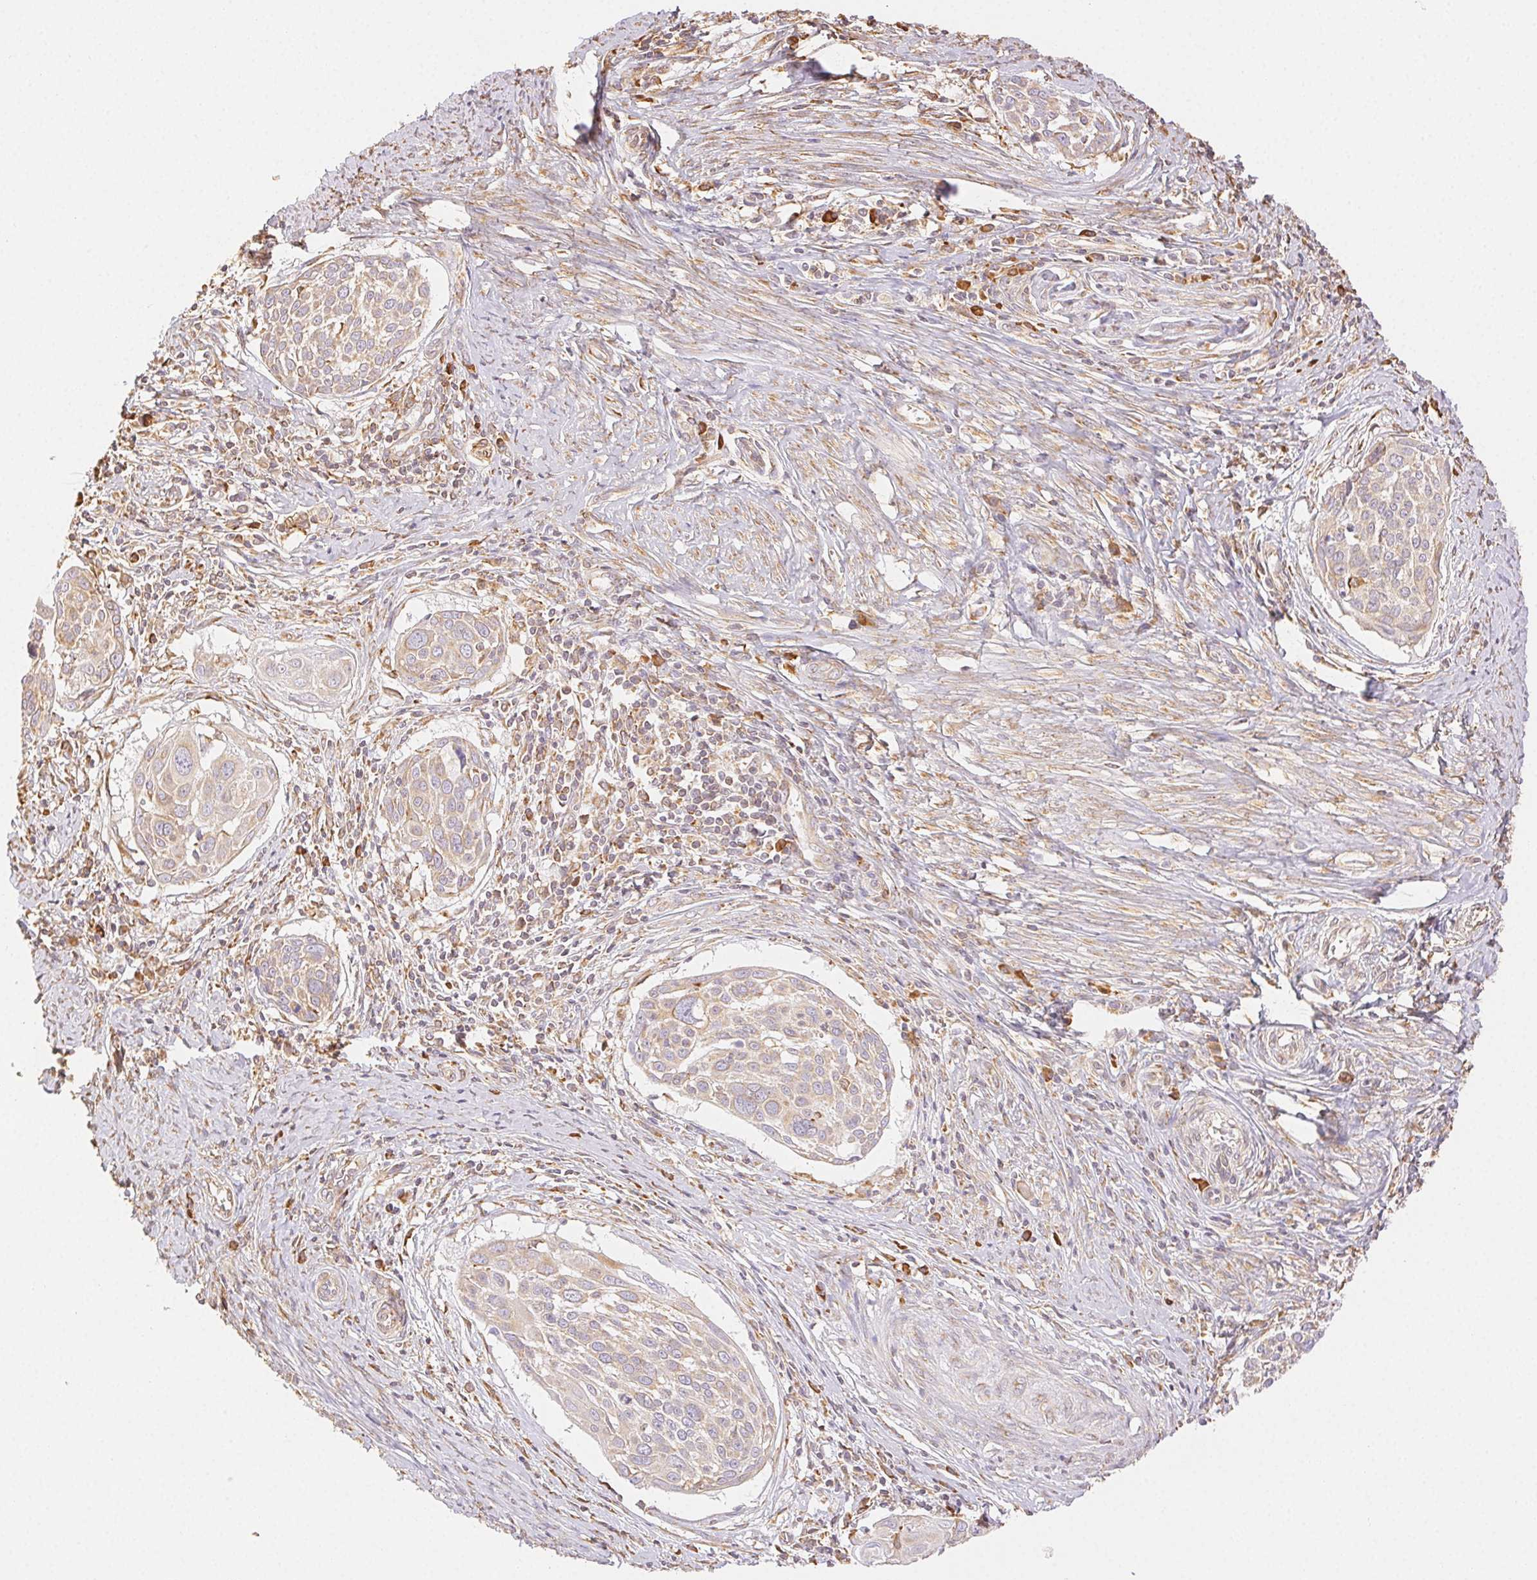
{"staining": {"intensity": "weak", "quantity": ">75%", "location": "cytoplasmic/membranous"}, "tissue": "cervical cancer", "cell_type": "Tumor cells", "image_type": "cancer", "snomed": [{"axis": "morphology", "description": "Squamous cell carcinoma, NOS"}, {"axis": "topography", "description": "Cervix"}], "caption": "A low amount of weak cytoplasmic/membranous positivity is present in approximately >75% of tumor cells in cervical cancer tissue. The protein of interest is shown in brown color, while the nuclei are stained blue.", "gene": "ENTREP1", "patient": {"sex": "female", "age": 39}}